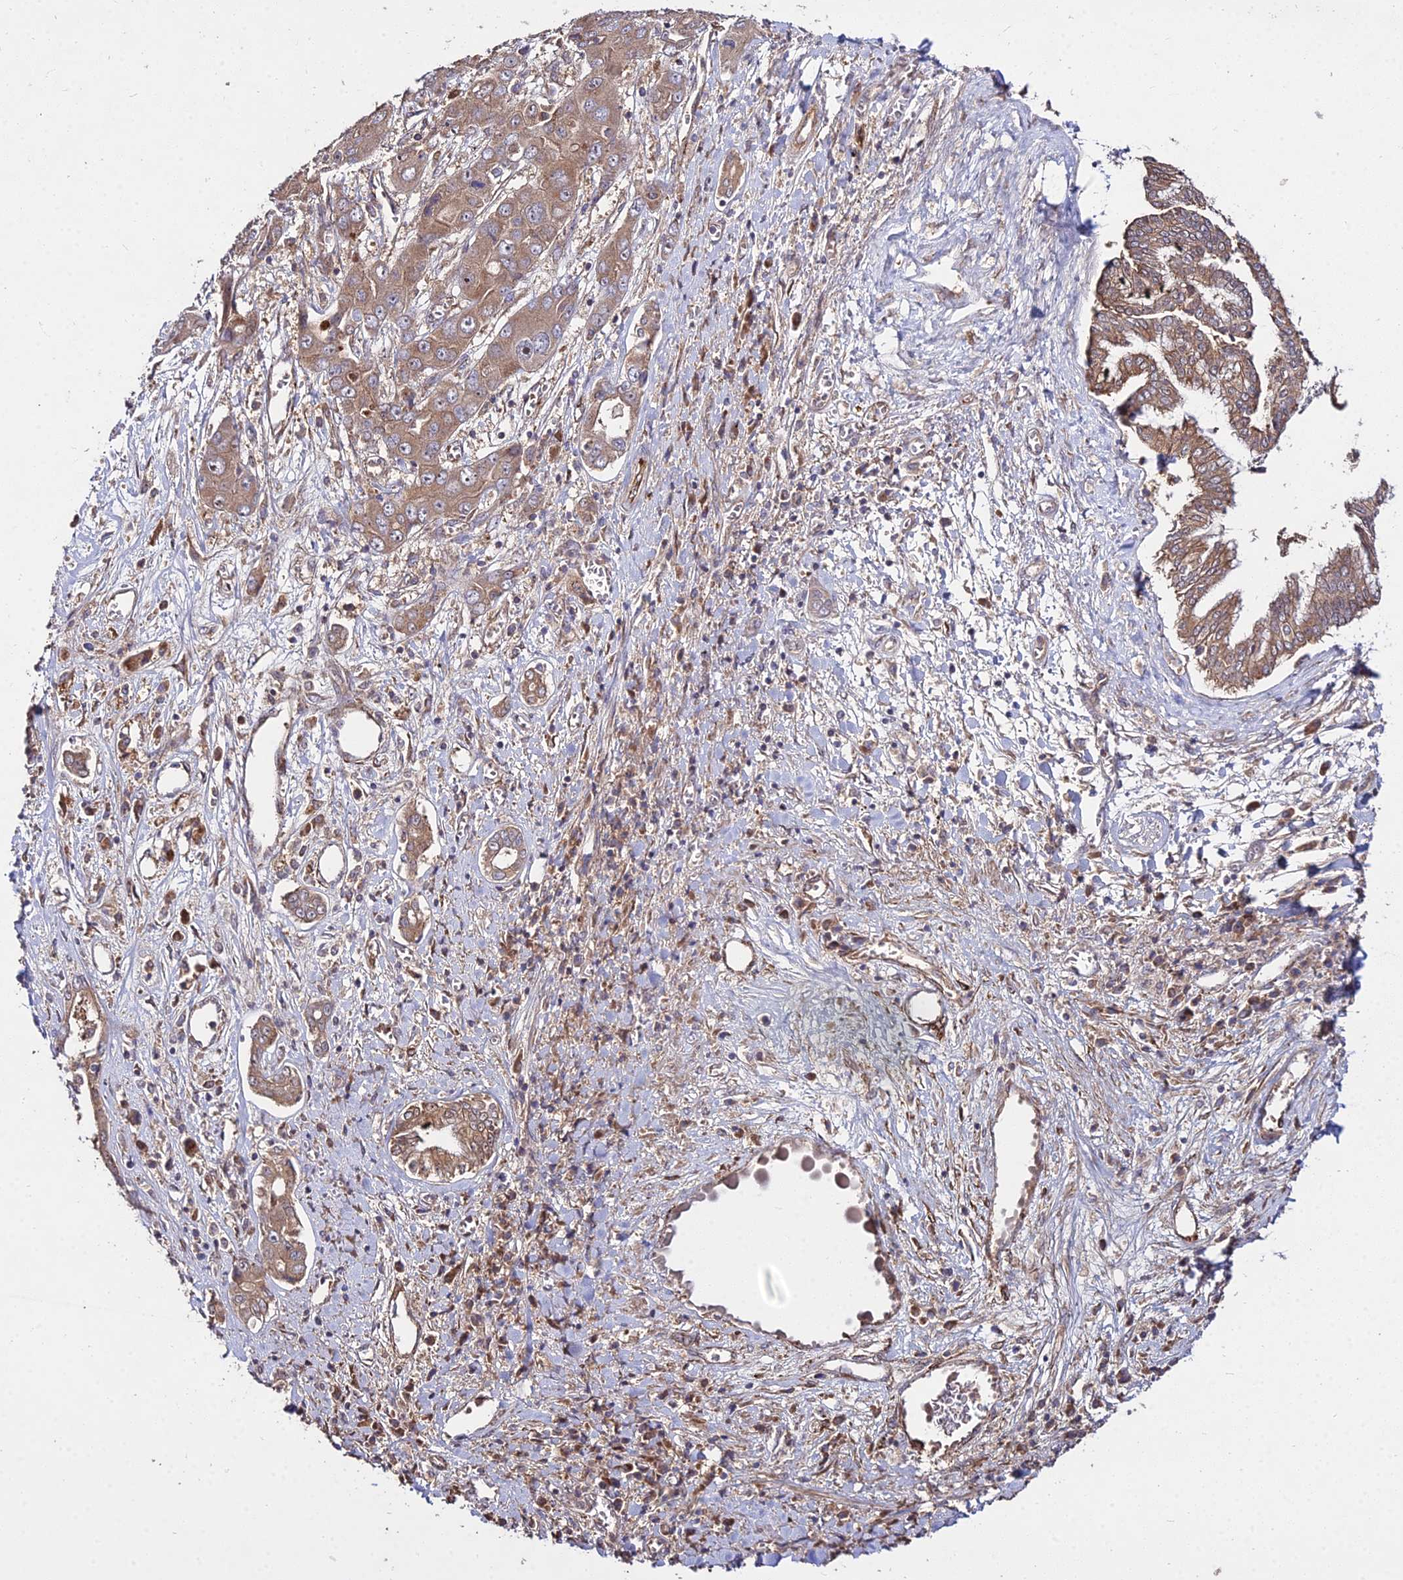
{"staining": {"intensity": "moderate", "quantity": ">75%", "location": "cytoplasmic/membranous"}, "tissue": "liver cancer", "cell_type": "Tumor cells", "image_type": "cancer", "snomed": [{"axis": "morphology", "description": "Cholangiocarcinoma"}, {"axis": "topography", "description": "Liver"}], "caption": "Protein expression by IHC demonstrates moderate cytoplasmic/membranous staining in about >75% of tumor cells in cholangiocarcinoma (liver).", "gene": "GRTP1", "patient": {"sex": "male", "age": 67}}